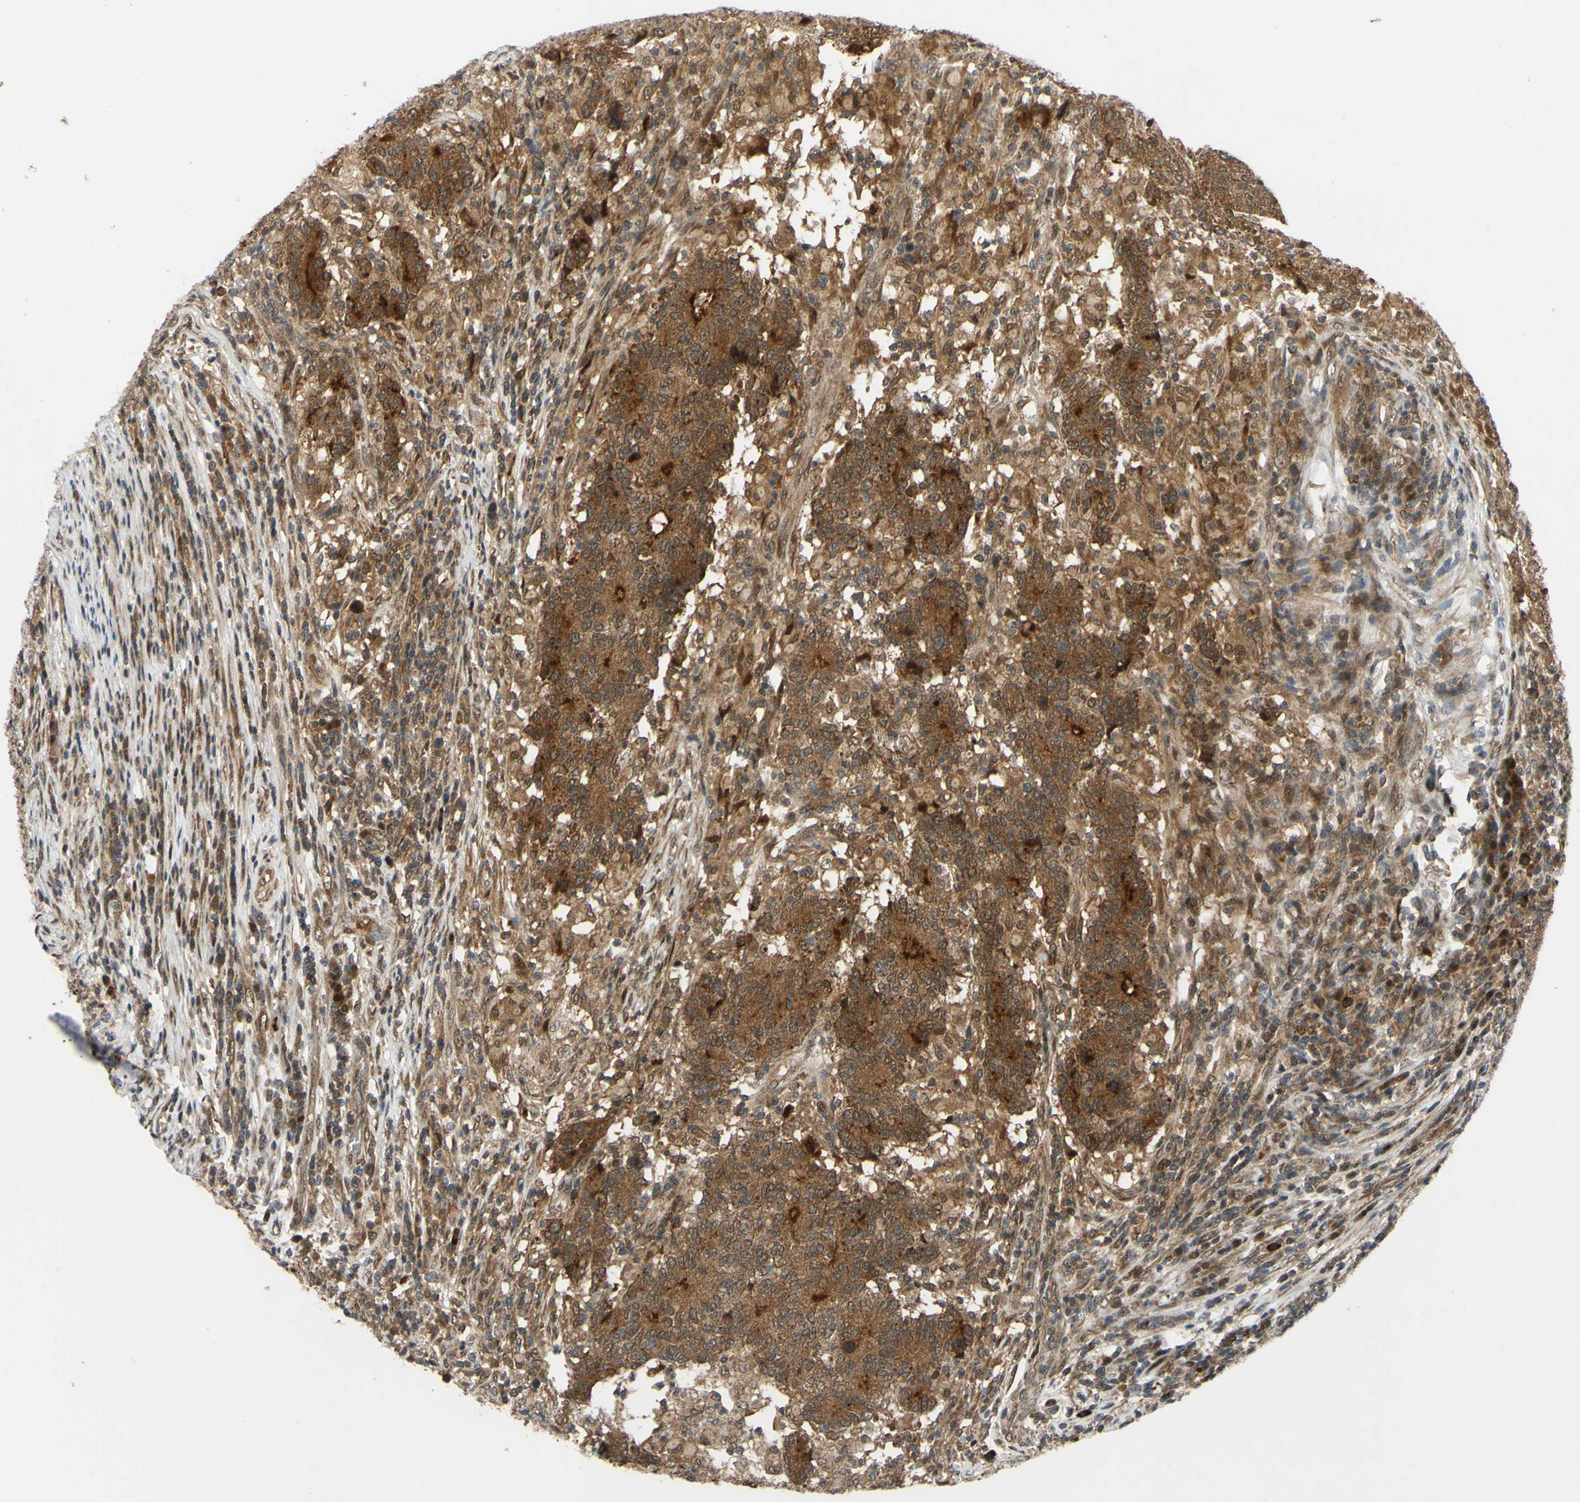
{"staining": {"intensity": "strong", "quantity": ">75%", "location": "cytoplasmic/membranous"}, "tissue": "colorectal cancer", "cell_type": "Tumor cells", "image_type": "cancer", "snomed": [{"axis": "morphology", "description": "Normal tissue, NOS"}, {"axis": "morphology", "description": "Adenocarcinoma, NOS"}, {"axis": "topography", "description": "Colon"}], "caption": "Colorectal cancer (adenocarcinoma) stained with a protein marker reveals strong staining in tumor cells.", "gene": "ABCC8", "patient": {"sex": "female", "age": 75}}